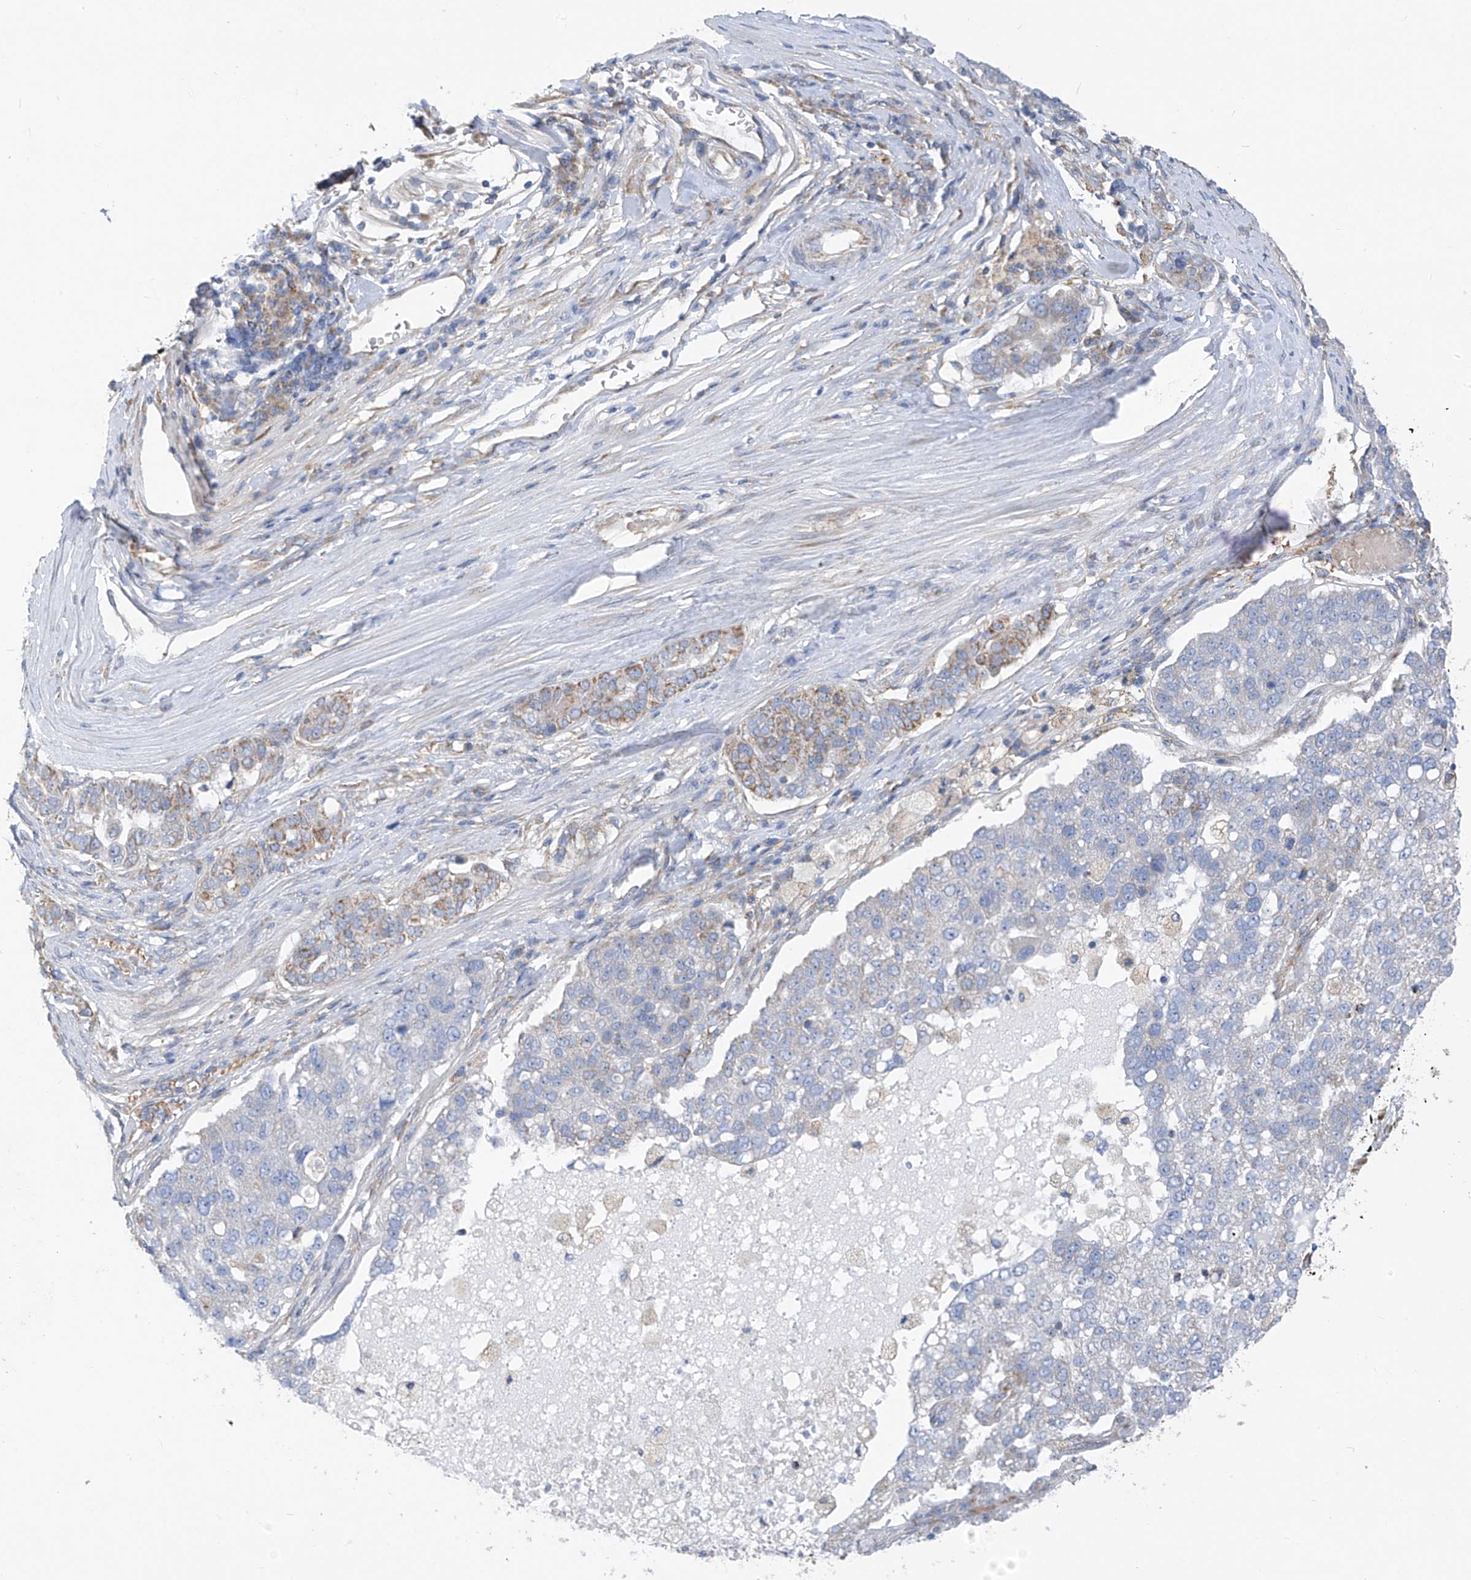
{"staining": {"intensity": "weak", "quantity": "<25%", "location": "cytoplasmic/membranous"}, "tissue": "pancreatic cancer", "cell_type": "Tumor cells", "image_type": "cancer", "snomed": [{"axis": "morphology", "description": "Adenocarcinoma, NOS"}, {"axis": "topography", "description": "Pancreas"}], "caption": "High magnification brightfield microscopy of adenocarcinoma (pancreatic) stained with DAB (brown) and counterstained with hematoxylin (blue): tumor cells show no significant positivity.", "gene": "EOMES", "patient": {"sex": "female", "age": 61}}